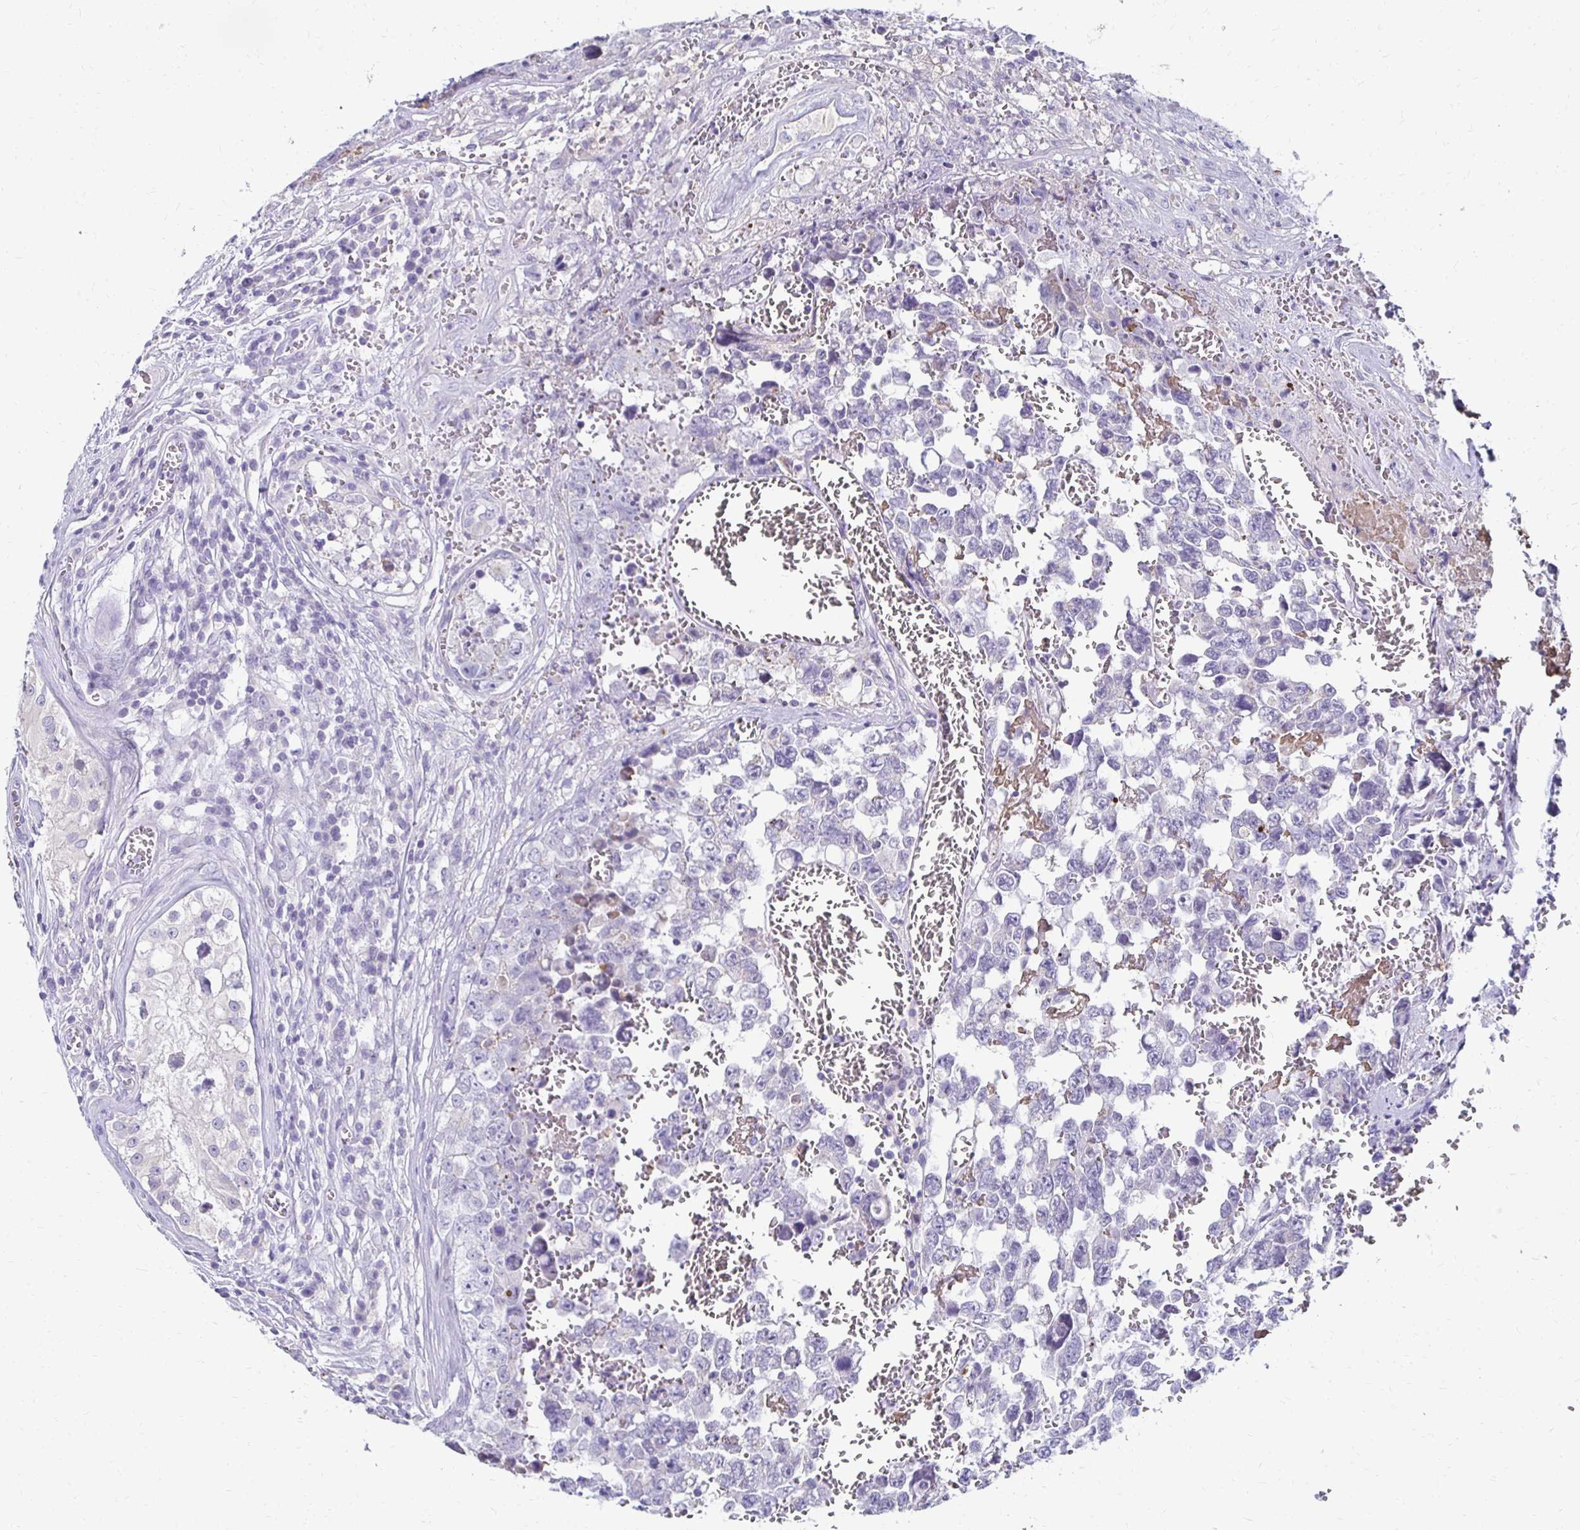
{"staining": {"intensity": "negative", "quantity": "none", "location": "none"}, "tissue": "testis cancer", "cell_type": "Tumor cells", "image_type": "cancer", "snomed": [{"axis": "morphology", "description": "Carcinoma, Embryonal, NOS"}, {"axis": "topography", "description": "Testis"}], "caption": "A photomicrograph of testis cancer stained for a protein shows no brown staining in tumor cells.", "gene": "AKAP6", "patient": {"sex": "male", "age": 18}}